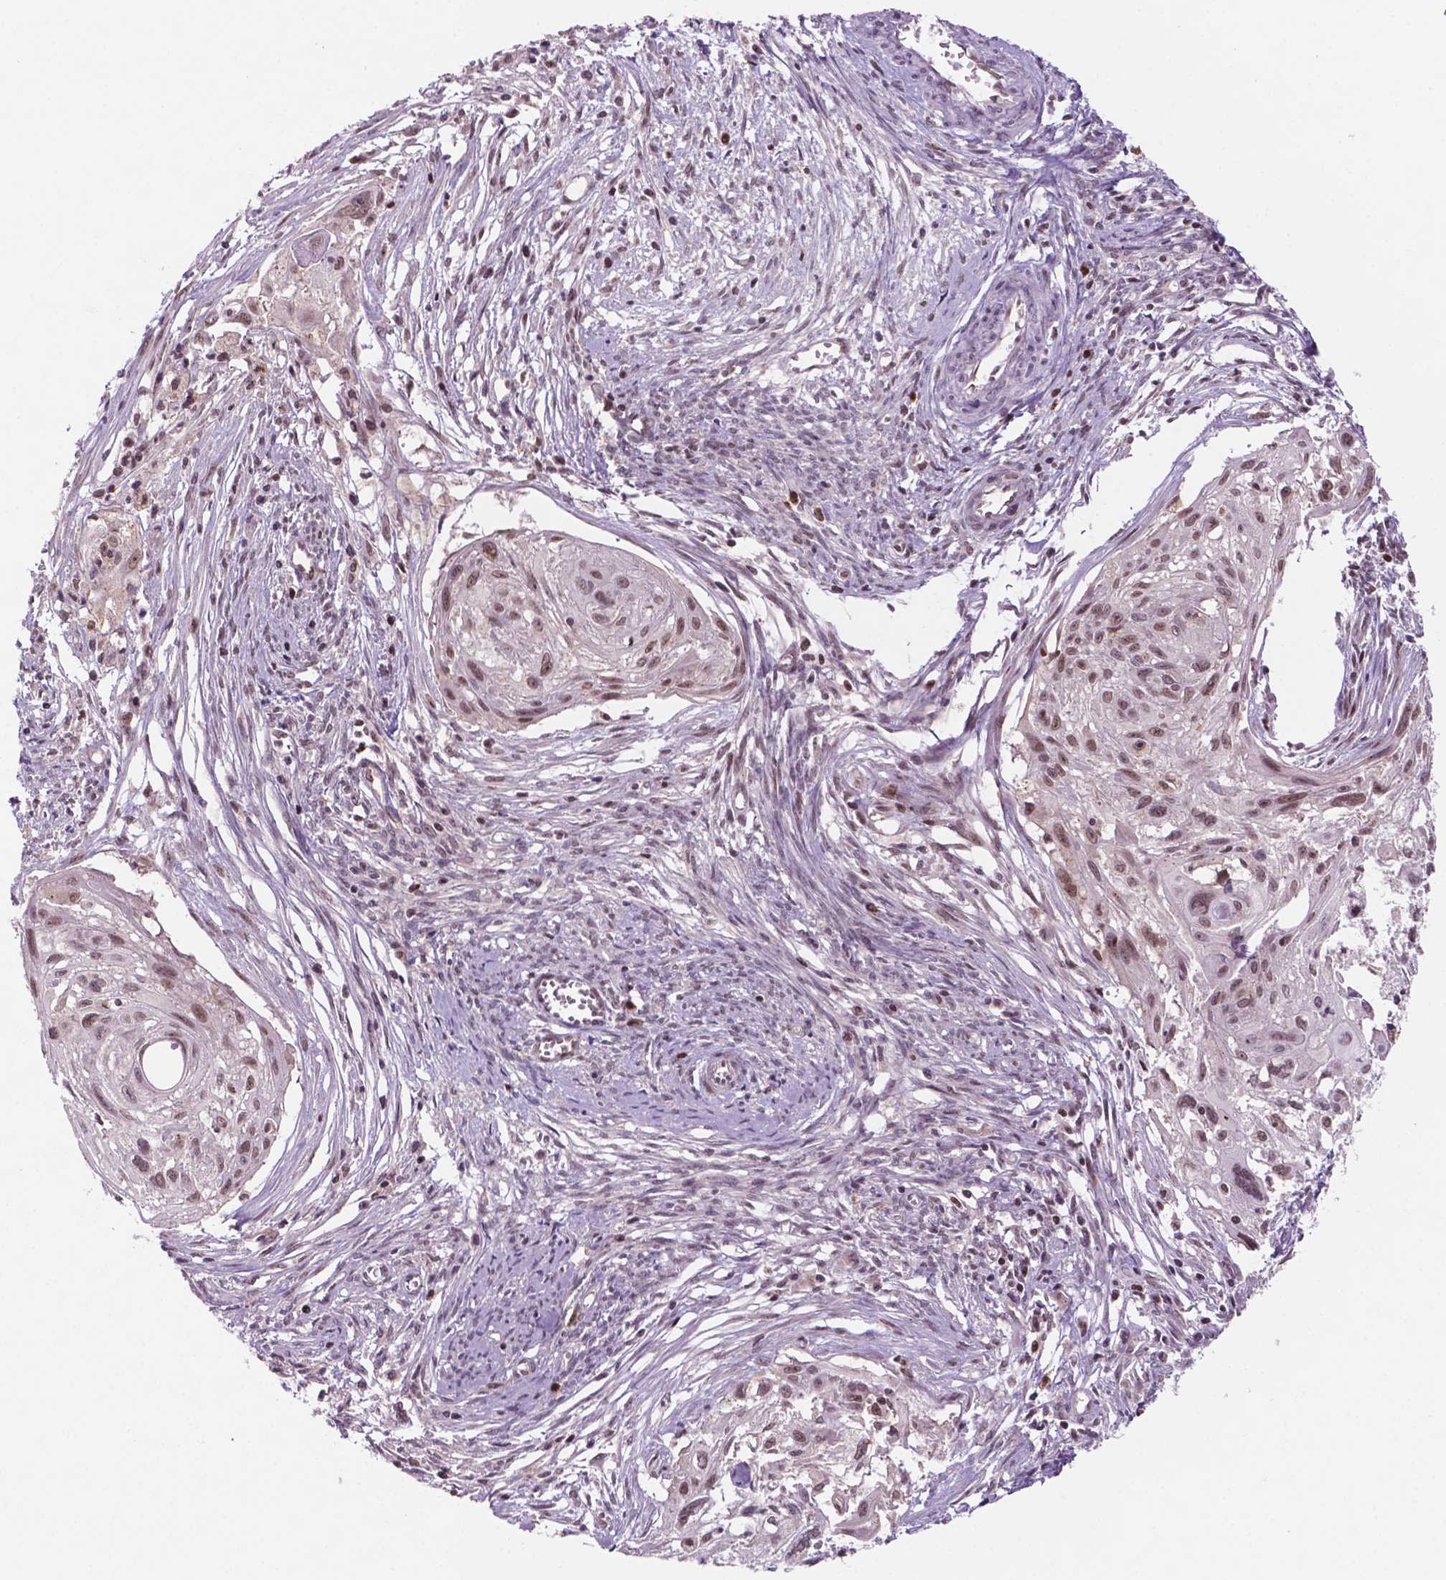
{"staining": {"intensity": "moderate", "quantity": ">75%", "location": "nuclear"}, "tissue": "cervical cancer", "cell_type": "Tumor cells", "image_type": "cancer", "snomed": [{"axis": "morphology", "description": "Squamous cell carcinoma, NOS"}, {"axis": "topography", "description": "Cervix"}], "caption": "This is an image of immunohistochemistry (IHC) staining of cervical cancer (squamous cell carcinoma), which shows moderate positivity in the nuclear of tumor cells.", "gene": "PER2", "patient": {"sex": "female", "age": 49}}